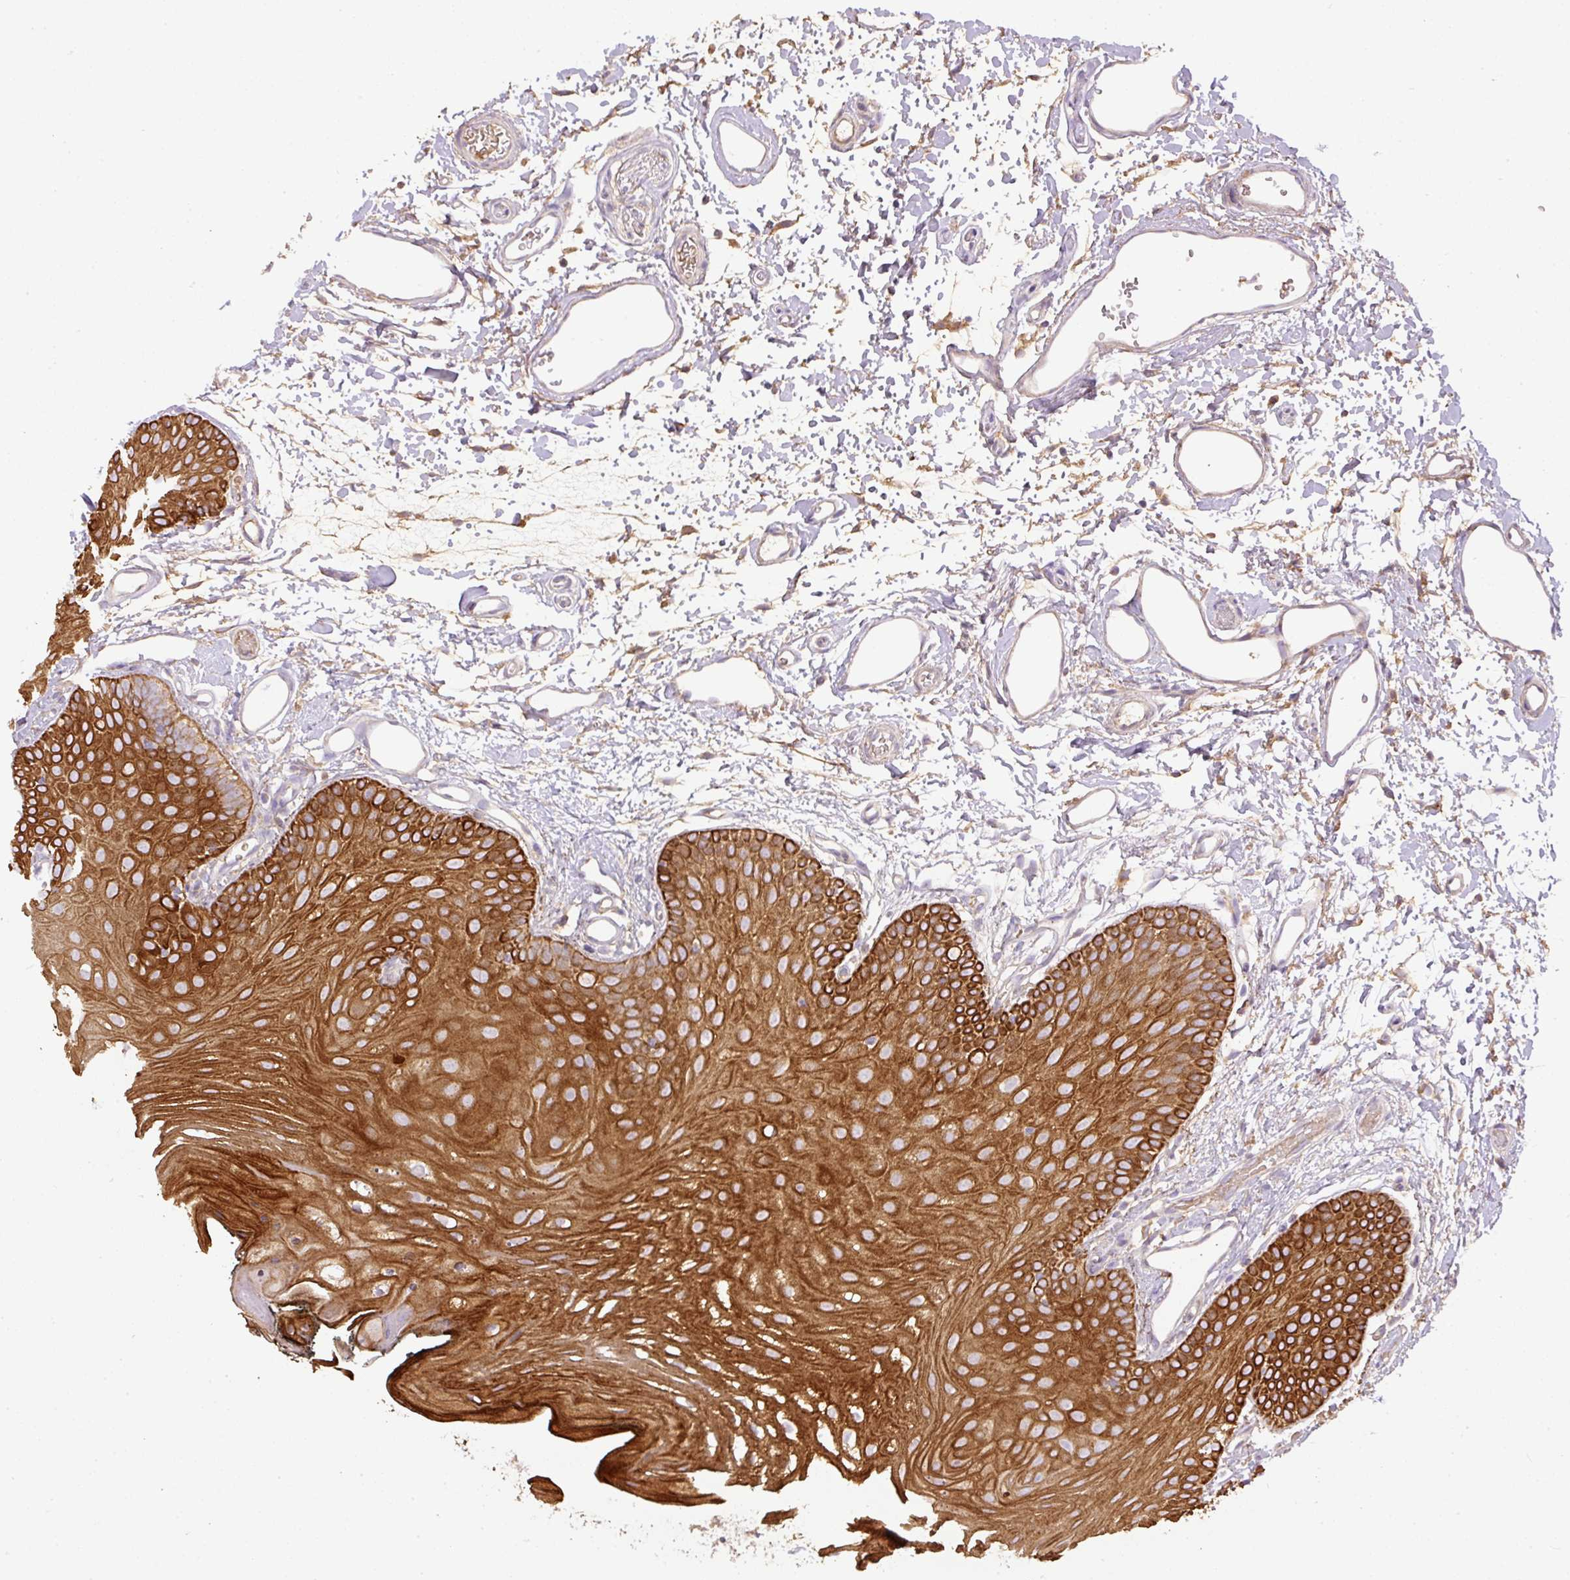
{"staining": {"intensity": "moderate", "quantity": ">75%", "location": "cytoplasmic/membranous"}, "tissue": "oral mucosa", "cell_type": "Squamous epithelial cells", "image_type": "normal", "snomed": [{"axis": "morphology", "description": "Normal tissue, NOS"}, {"axis": "morphology", "description": "Squamous cell carcinoma, NOS"}, {"axis": "topography", "description": "Oral tissue"}, {"axis": "topography", "description": "Head-Neck"}], "caption": "This photomicrograph reveals normal oral mucosa stained with immunohistochemistry (IHC) to label a protein in brown. The cytoplasmic/membranous of squamous epithelial cells show moderate positivity for the protein. Nuclei are counter-stained blue.", "gene": "DAPK1", "patient": {"sex": "female", "age": 81}}